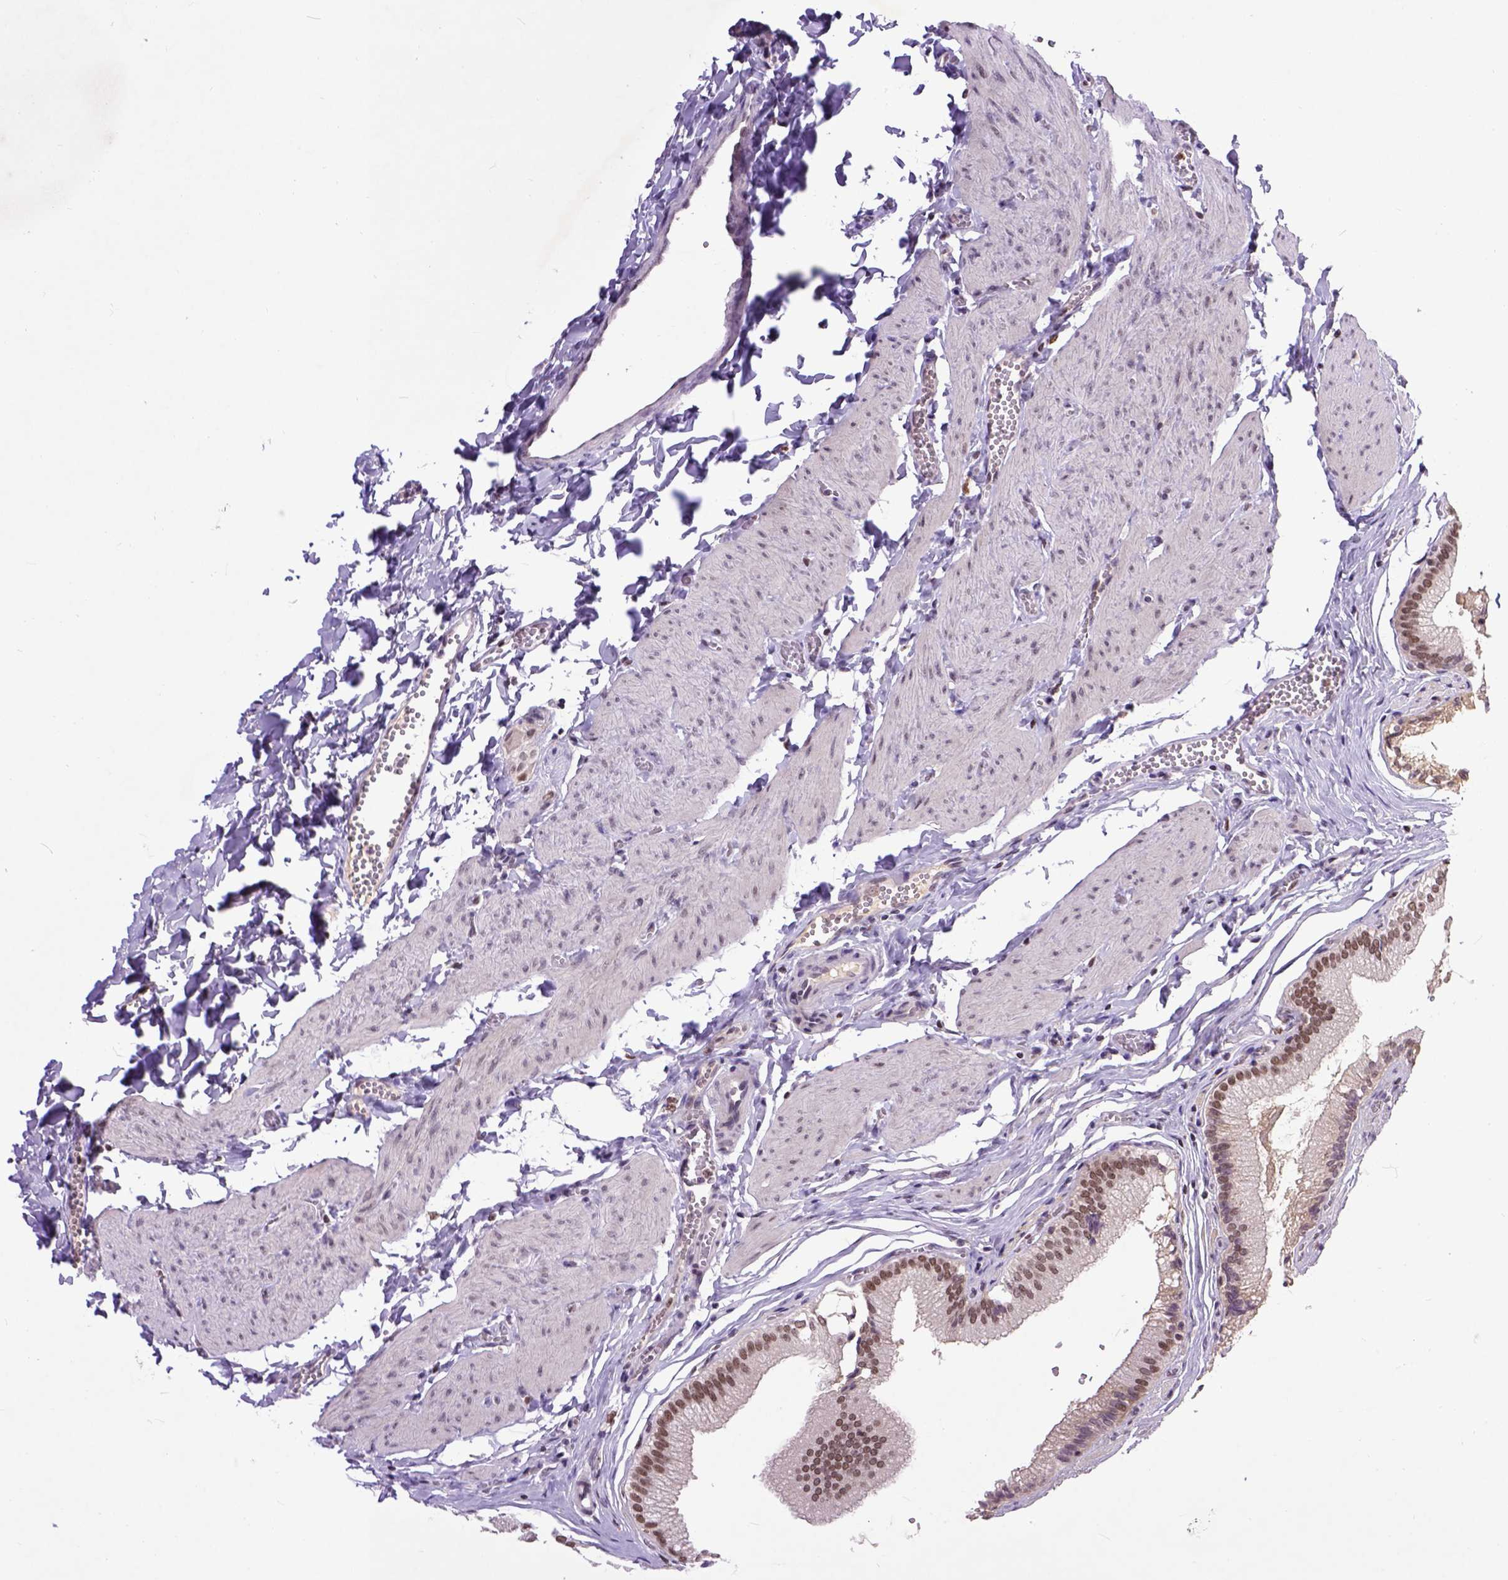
{"staining": {"intensity": "moderate", "quantity": ">75%", "location": "nuclear"}, "tissue": "gallbladder", "cell_type": "Glandular cells", "image_type": "normal", "snomed": [{"axis": "morphology", "description": "Normal tissue, NOS"}, {"axis": "topography", "description": "Gallbladder"}, {"axis": "topography", "description": "Peripheral nerve tissue"}], "caption": "The histopathology image reveals a brown stain indicating the presence of a protein in the nuclear of glandular cells in gallbladder. (Brightfield microscopy of DAB IHC at high magnification).", "gene": "RCC2", "patient": {"sex": "male", "age": 17}}